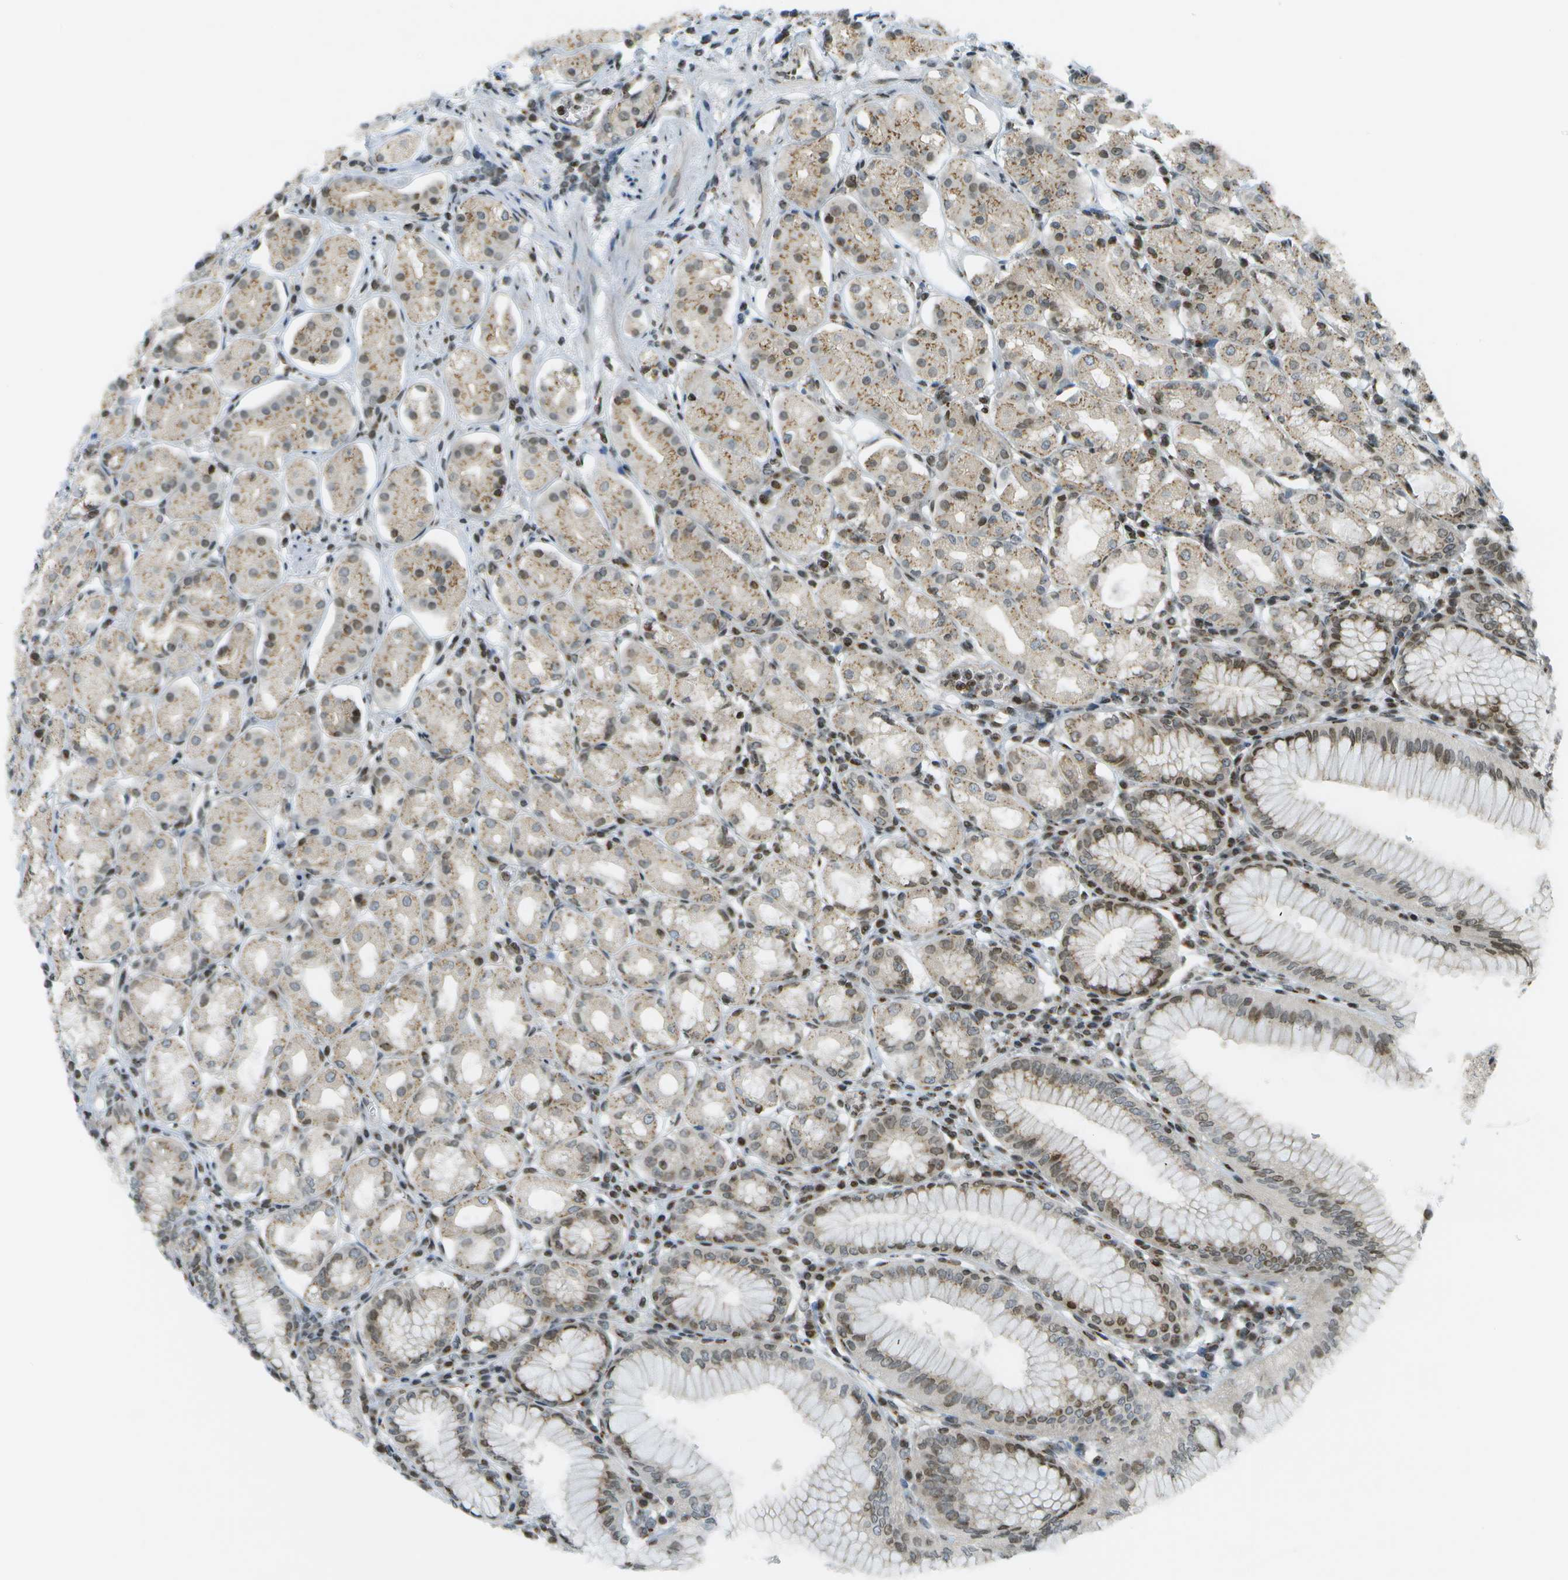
{"staining": {"intensity": "moderate", "quantity": "25%-75%", "location": "cytoplasmic/membranous,nuclear"}, "tissue": "stomach", "cell_type": "Glandular cells", "image_type": "normal", "snomed": [{"axis": "morphology", "description": "Normal tissue, NOS"}, {"axis": "topography", "description": "Stomach"}, {"axis": "topography", "description": "Stomach, lower"}], "caption": "A histopathology image of human stomach stained for a protein exhibits moderate cytoplasmic/membranous,nuclear brown staining in glandular cells. The staining was performed using DAB (3,3'-diaminobenzidine) to visualize the protein expression in brown, while the nuclei were stained in blue with hematoxylin (Magnification: 20x).", "gene": "EVC", "patient": {"sex": "female", "age": 56}}